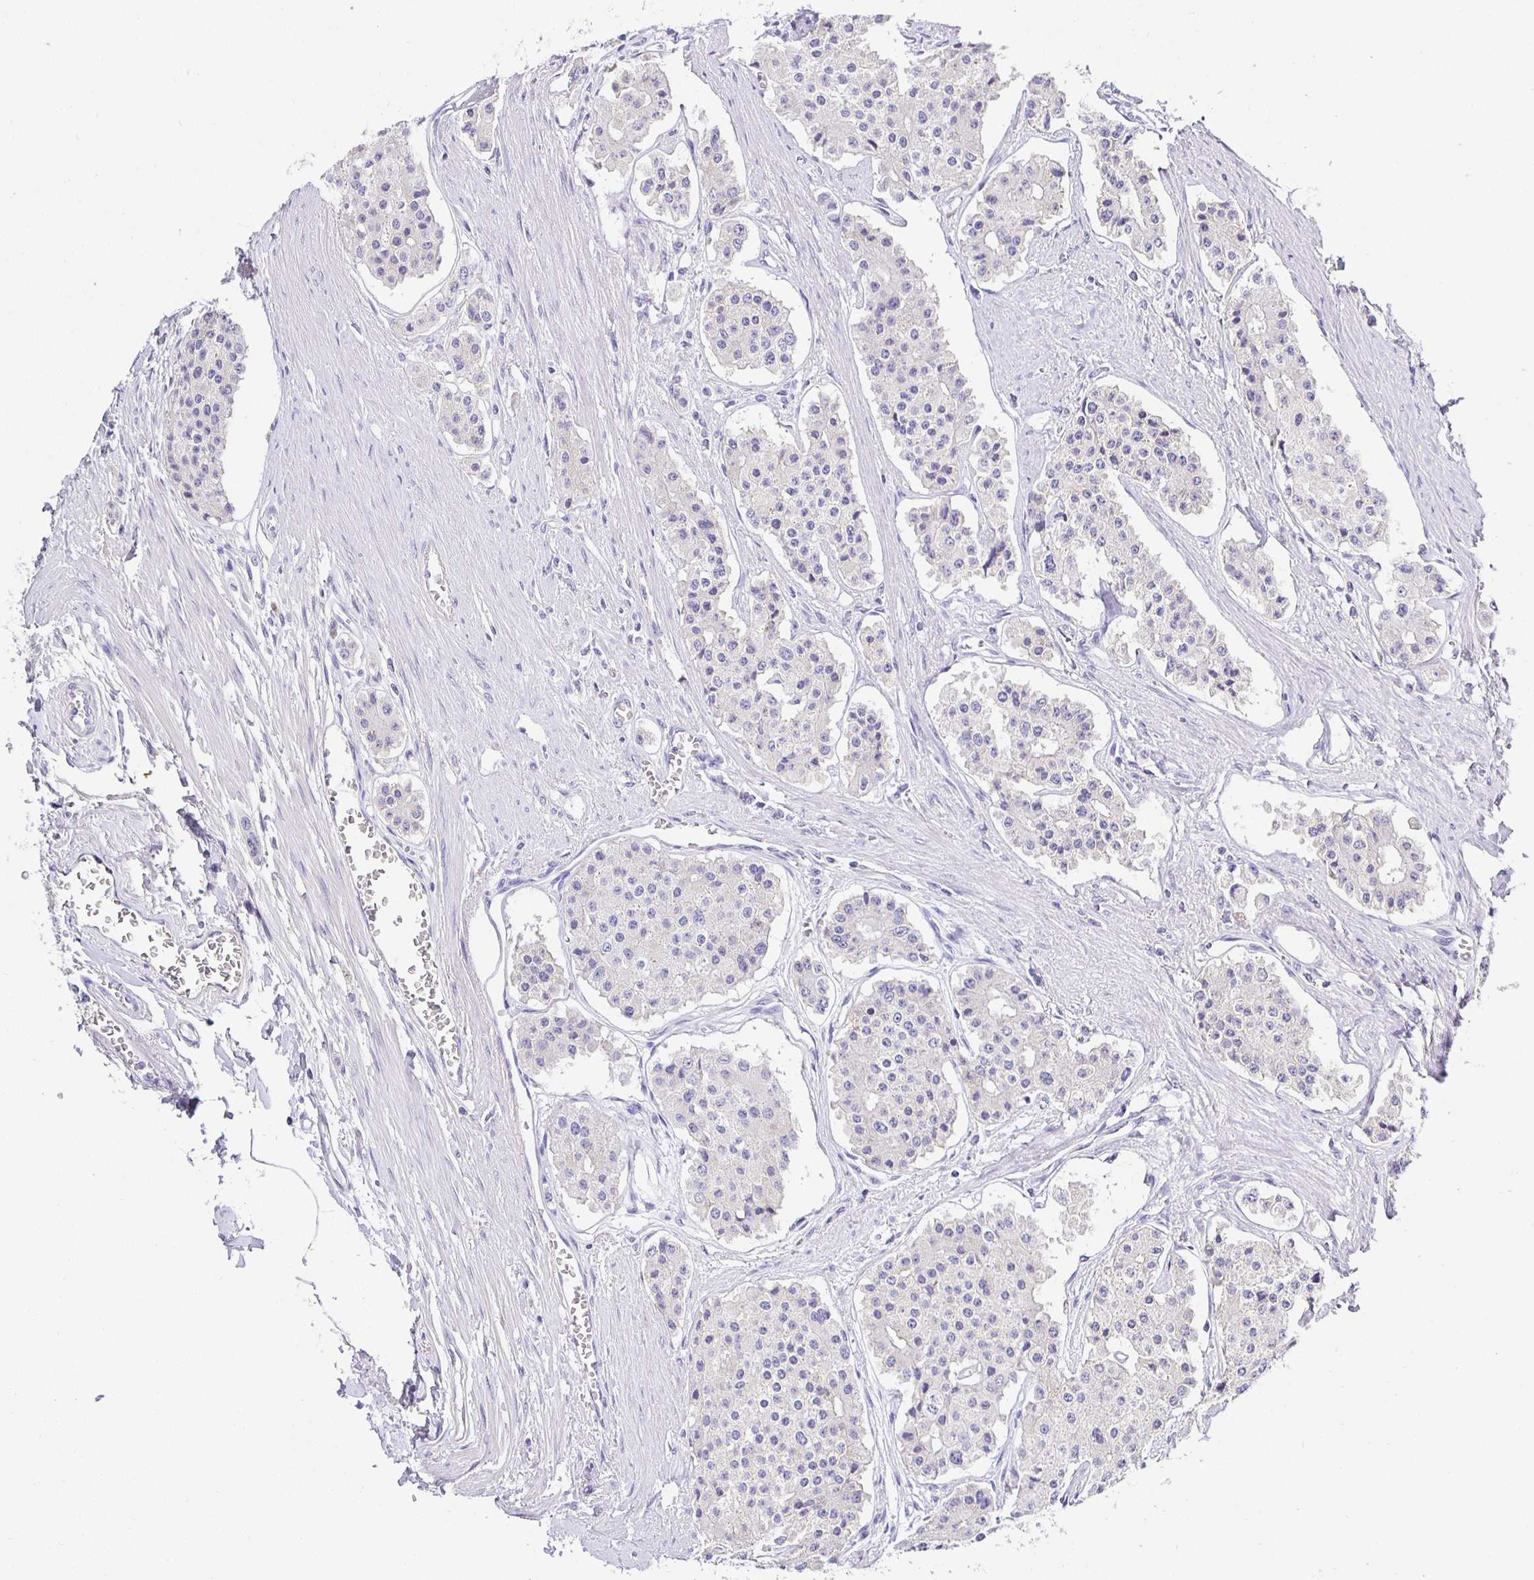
{"staining": {"intensity": "negative", "quantity": "none", "location": "none"}, "tissue": "carcinoid", "cell_type": "Tumor cells", "image_type": "cancer", "snomed": [{"axis": "morphology", "description": "Carcinoid, malignant, NOS"}, {"axis": "topography", "description": "Small intestine"}], "caption": "Immunohistochemistry (IHC) photomicrograph of neoplastic tissue: human malignant carcinoid stained with DAB reveals no significant protein positivity in tumor cells.", "gene": "OPALIN", "patient": {"sex": "female", "age": 65}}